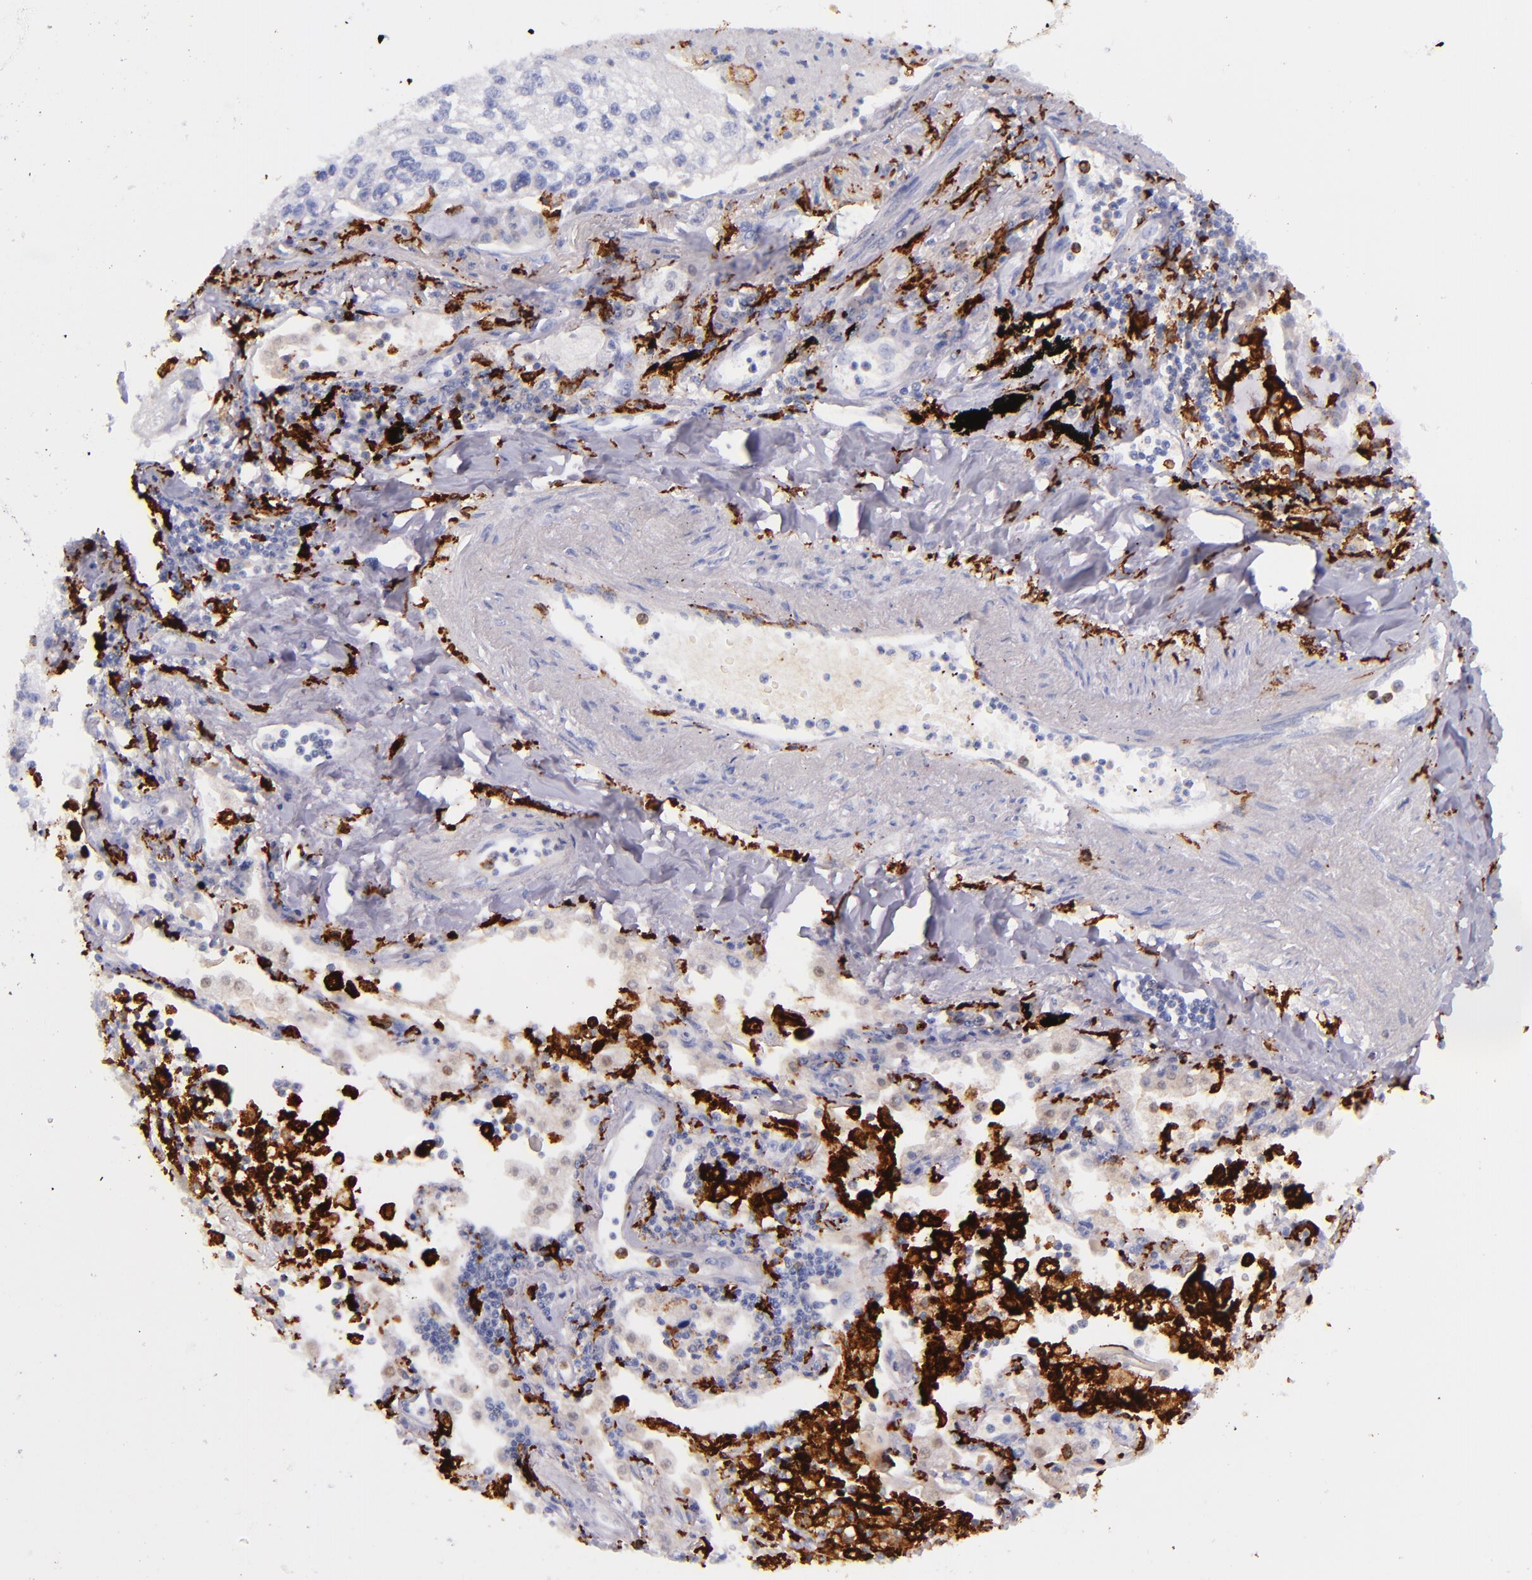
{"staining": {"intensity": "negative", "quantity": "none", "location": "none"}, "tissue": "lung cancer", "cell_type": "Tumor cells", "image_type": "cancer", "snomed": [{"axis": "morphology", "description": "Squamous cell carcinoma, NOS"}, {"axis": "topography", "description": "Lung"}], "caption": "The histopathology image exhibits no staining of tumor cells in lung squamous cell carcinoma.", "gene": "CD163", "patient": {"sex": "male", "age": 75}}